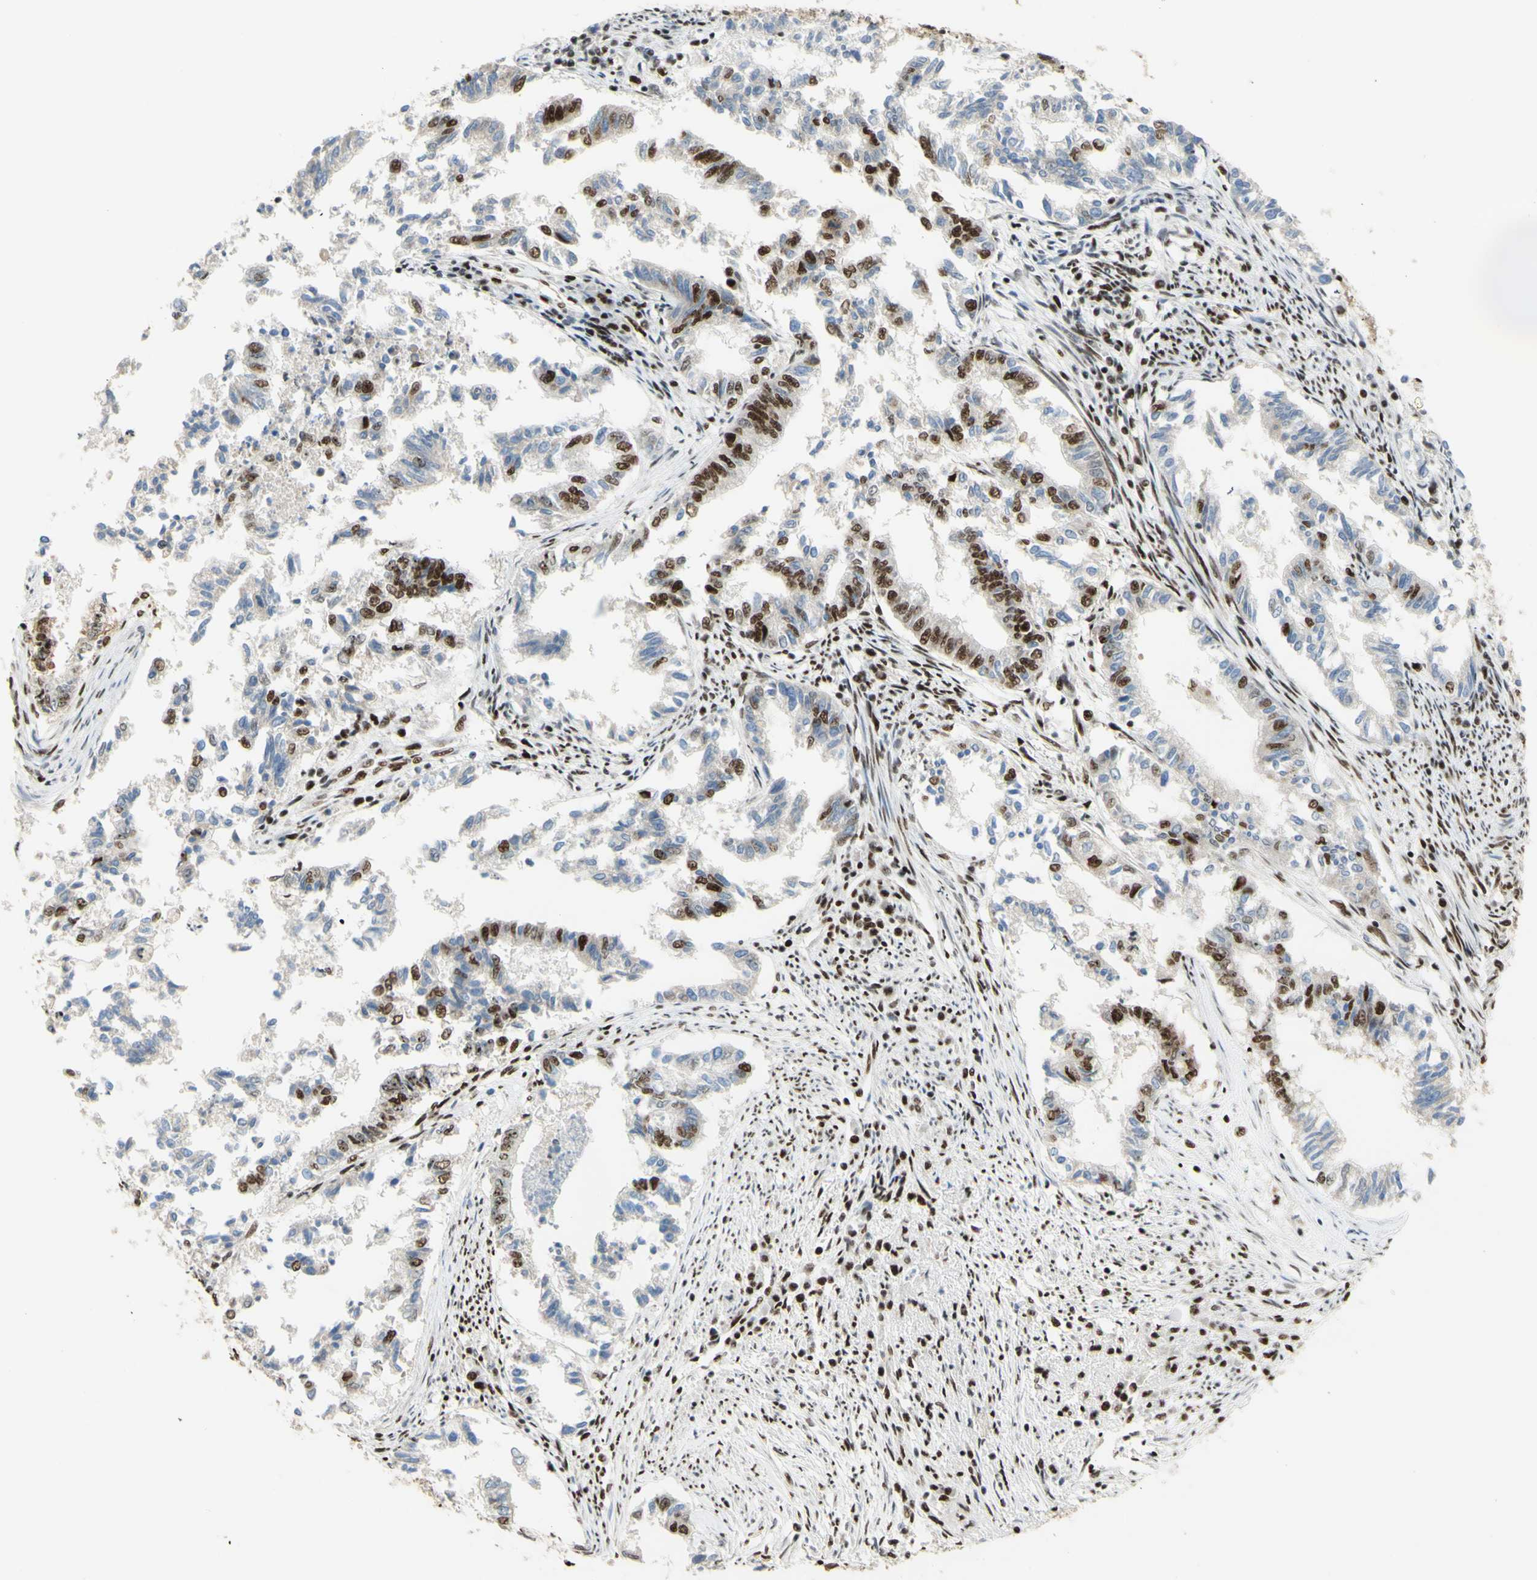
{"staining": {"intensity": "strong", "quantity": "<25%", "location": "nuclear"}, "tissue": "endometrial cancer", "cell_type": "Tumor cells", "image_type": "cancer", "snomed": [{"axis": "morphology", "description": "Necrosis, NOS"}, {"axis": "morphology", "description": "Adenocarcinoma, NOS"}, {"axis": "topography", "description": "Endometrium"}], "caption": "Protein staining exhibits strong nuclear staining in approximately <25% of tumor cells in endometrial adenocarcinoma.", "gene": "DHX9", "patient": {"sex": "female", "age": 79}}